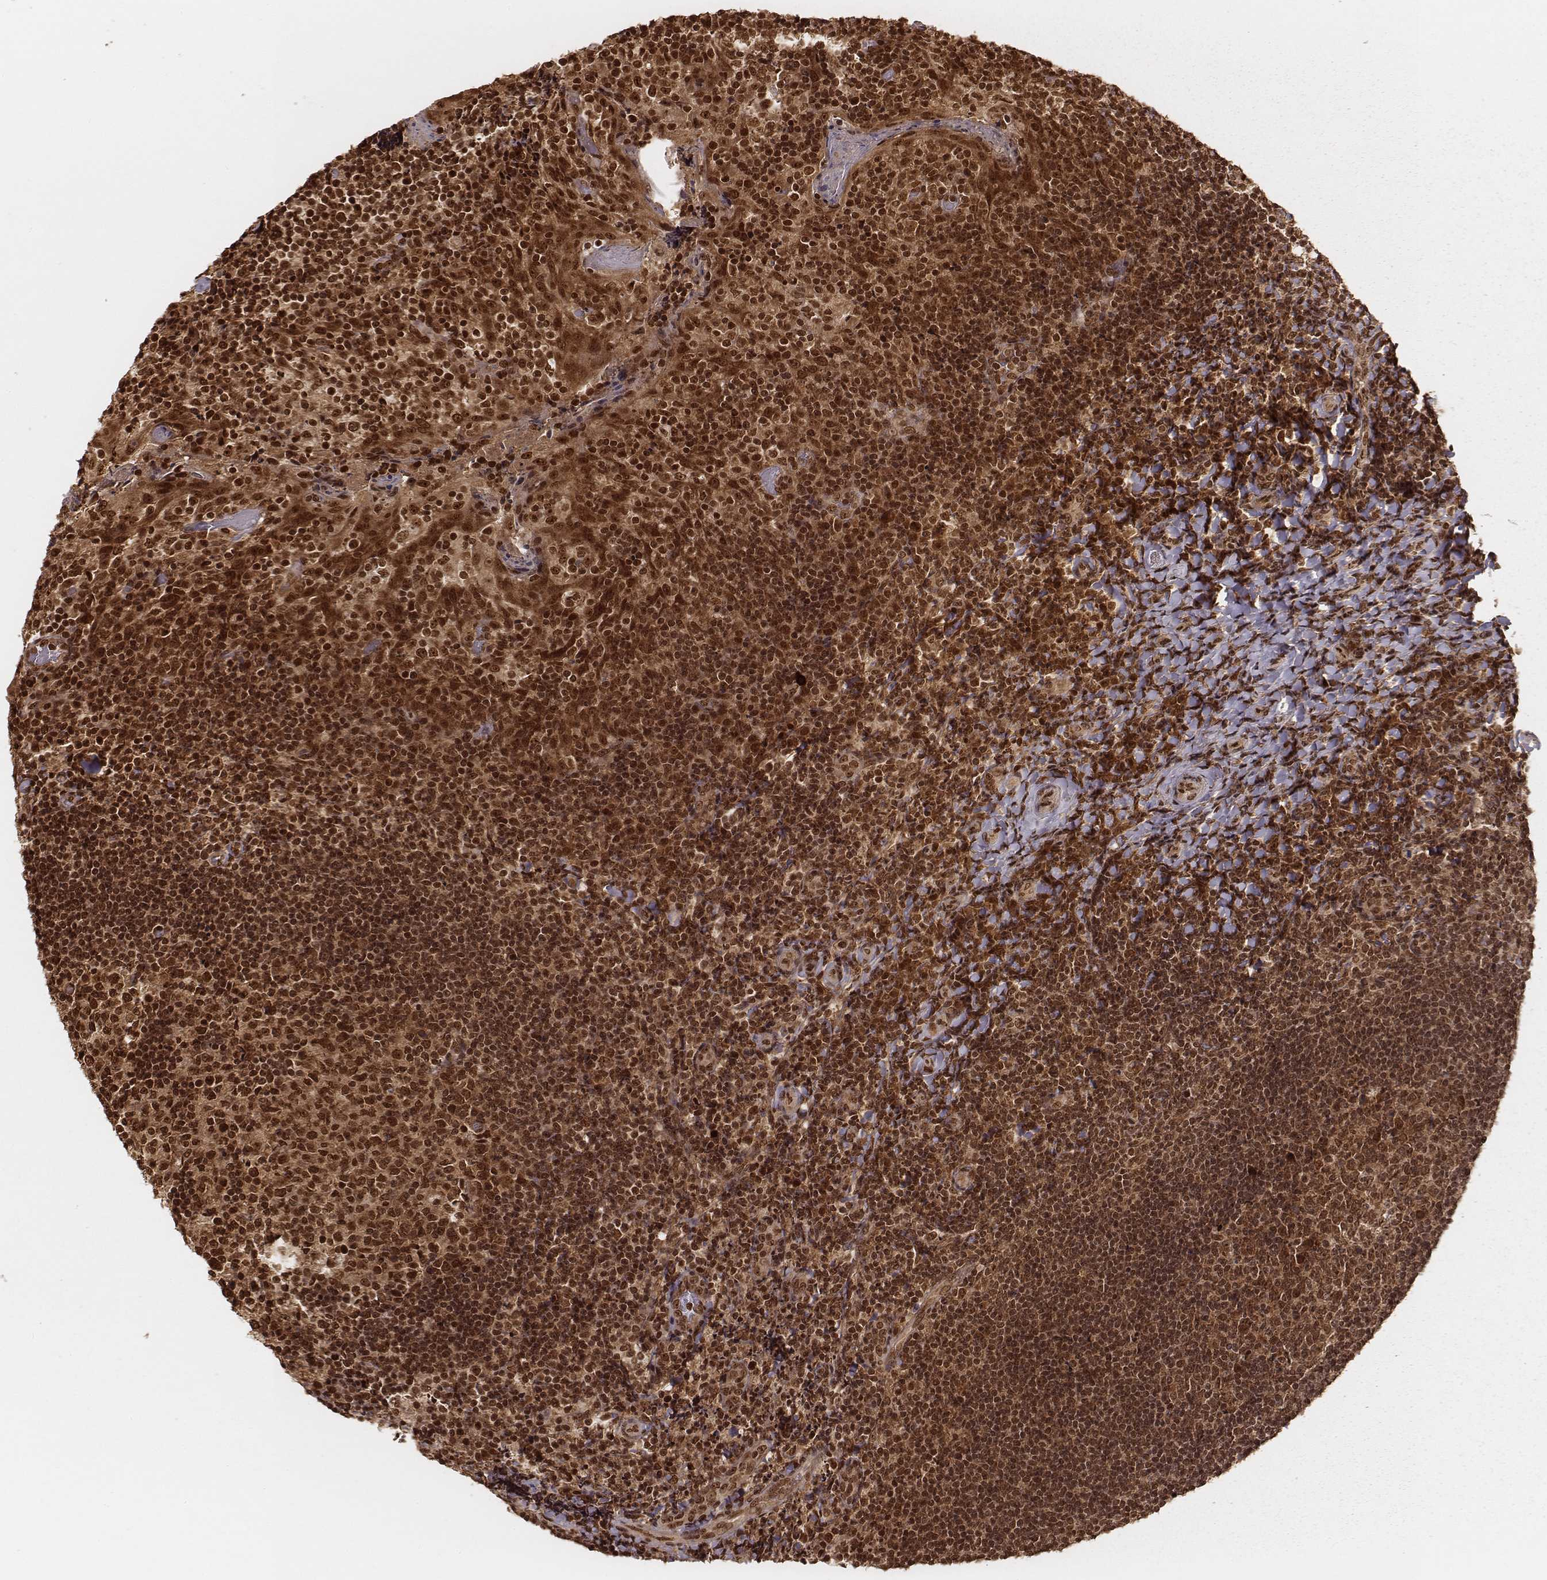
{"staining": {"intensity": "strong", "quantity": ">75%", "location": "cytoplasmic/membranous,nuclear"}, "tissue": "tonsil", "cell_type": "Germinal center cells", "image_type": "normal", "snomed": [{"axis": "morphology", "description": "Normal tissue, NOS"}, {"axis": "topography", "description": "Tonsil"}], "caption": "Immunohistochemical staining of normal tonsil exhibits strong cytoplasmic/membranous,nuclear protein staining in approximately >75% of germinal center cells.", "gene": "NFX1", "patient": {"sex": "female", "age": 10}}